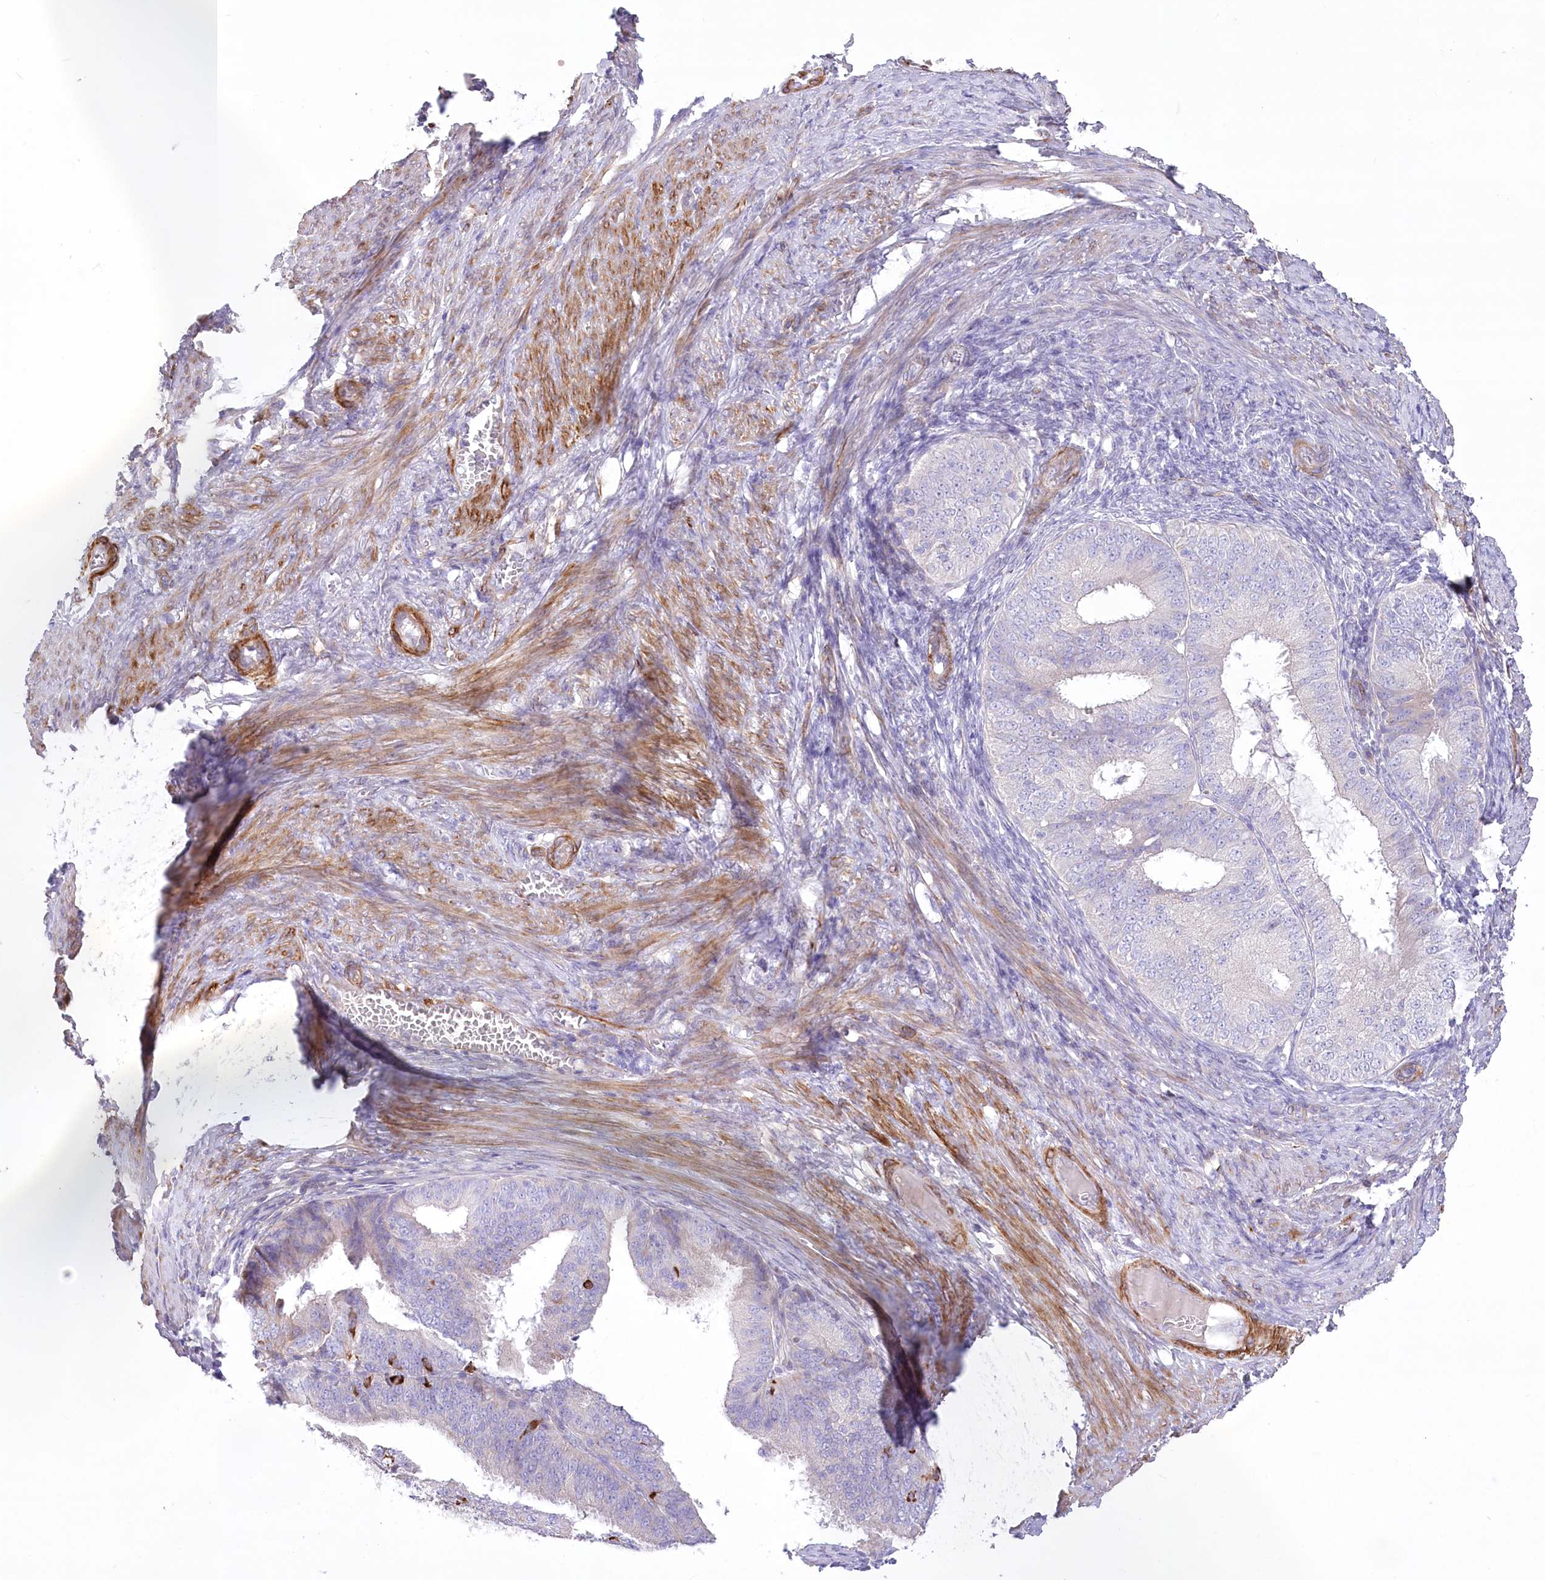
{"staining": {"intensity": "negative", "quantity": "none", "location": "none"}, "tissue": "endometrial cancer", "cell_type": "Tumor cells", "image_type": "cancer", "snomed": [{"axis": "morphology", "description": "Adenocarcinoma, NOS"}, {"axis": "topography", "description": "Endometrium"}], "caption": "DAB immunohistochemical staining of endometrial adenocarcinoma reveals no significant positivity in tumor cells.", "gene": "ANGPTL3", "patient": {"sex": "female", "age": 51}}